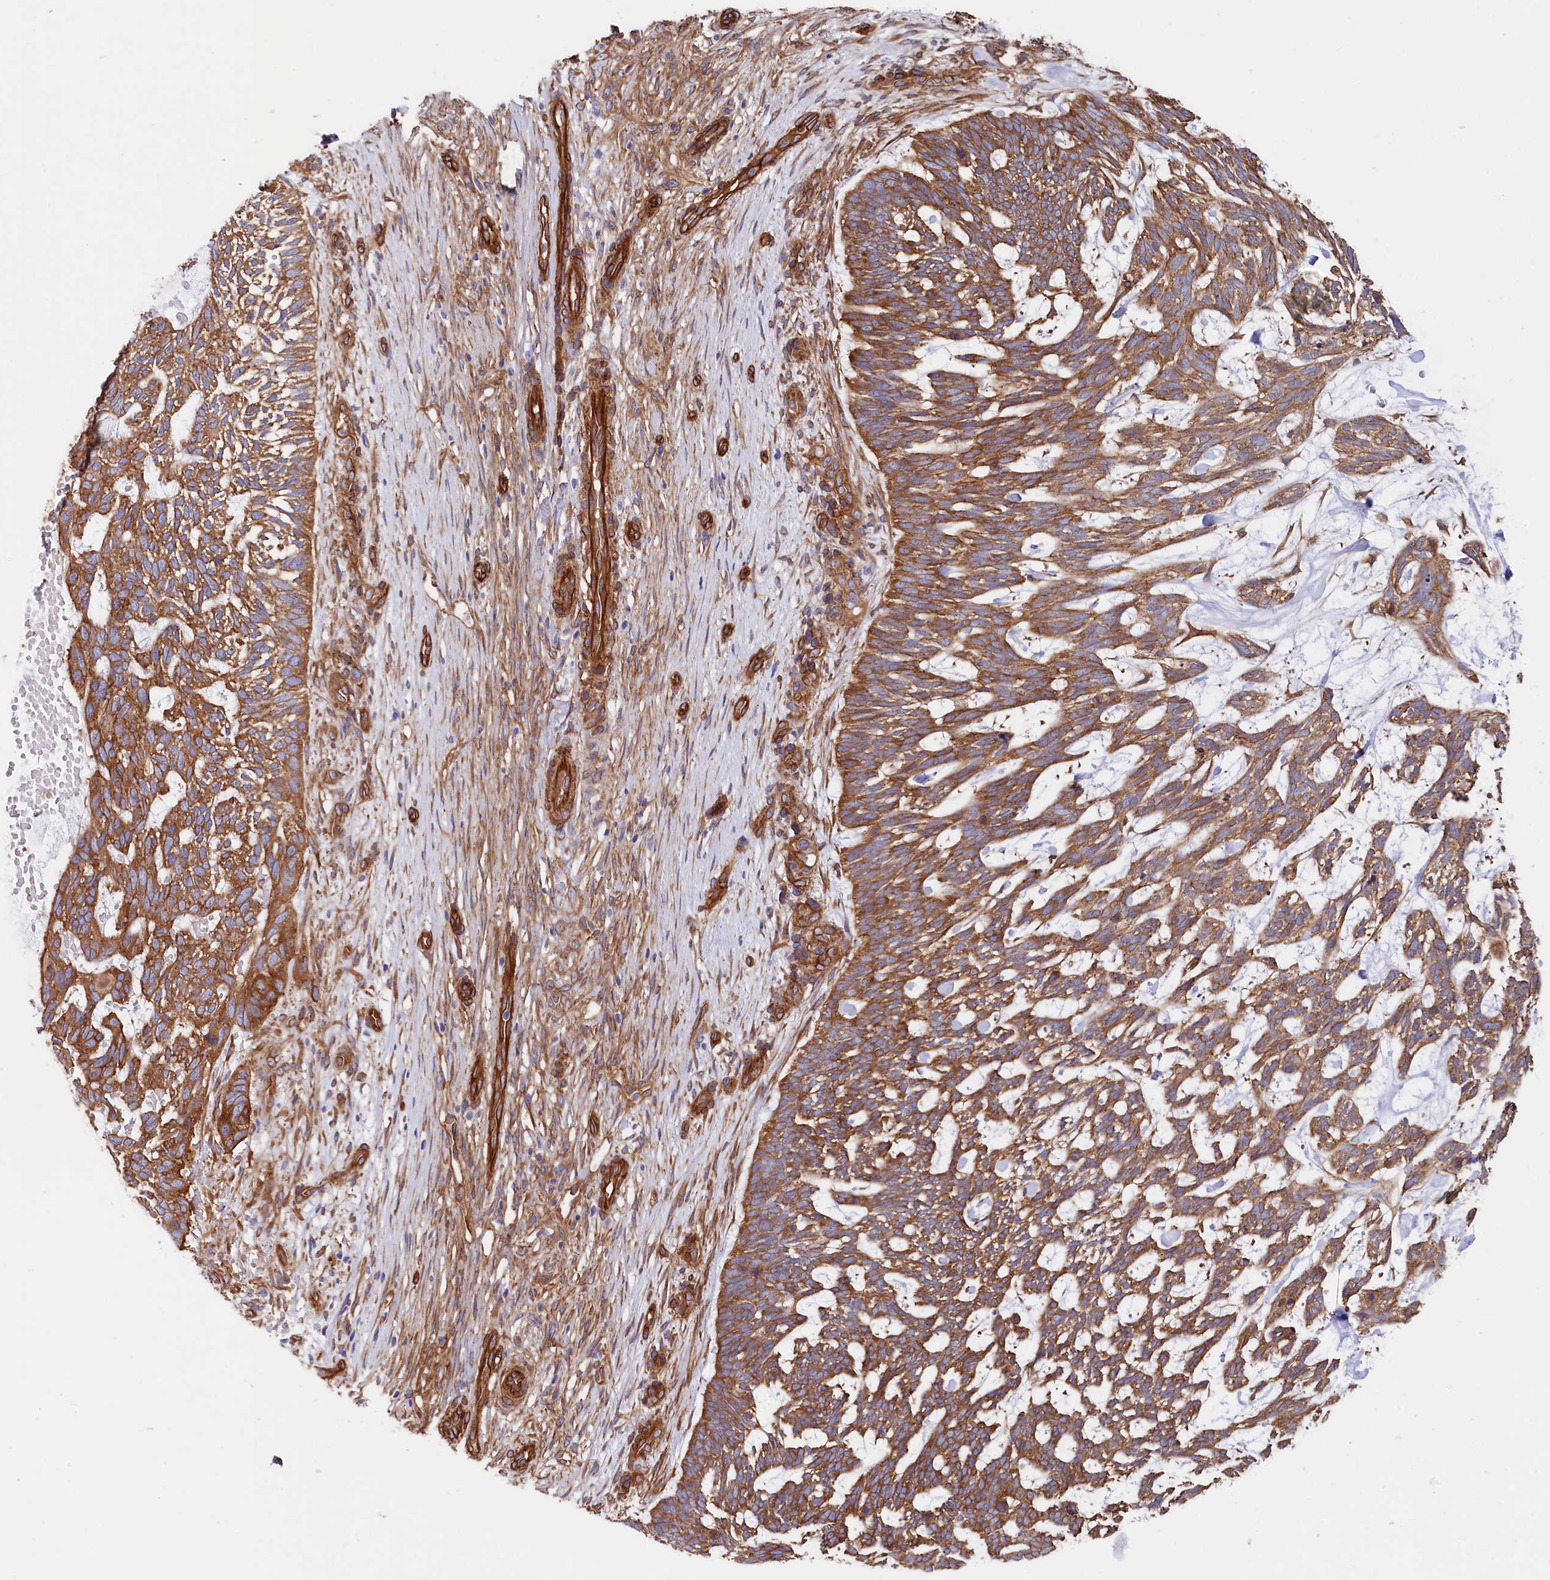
{"staining": {"intensity": "moderate", "quantity": ">75%", "location": "cytoplasmic/membranous"}, "tissue": "skin cancer", "cell_type": "Tumor cells", "image_type": "cancer", "snomed": [{"axis": "morphology", "description": "Basal cell carcinoma"}, {"axis": "topography", "description": "Skin"}], "caption": "Immunohistochemistry (IHC) image of human basal cell carcinoma (skin) stained for a protein (brown), which displays medium levels of moderate cytoplasmic/membranous positivity in about >75% of tumor cells.", "gene": "TNKS1BP1", "patient": {"sex": "male", "age": 88}}